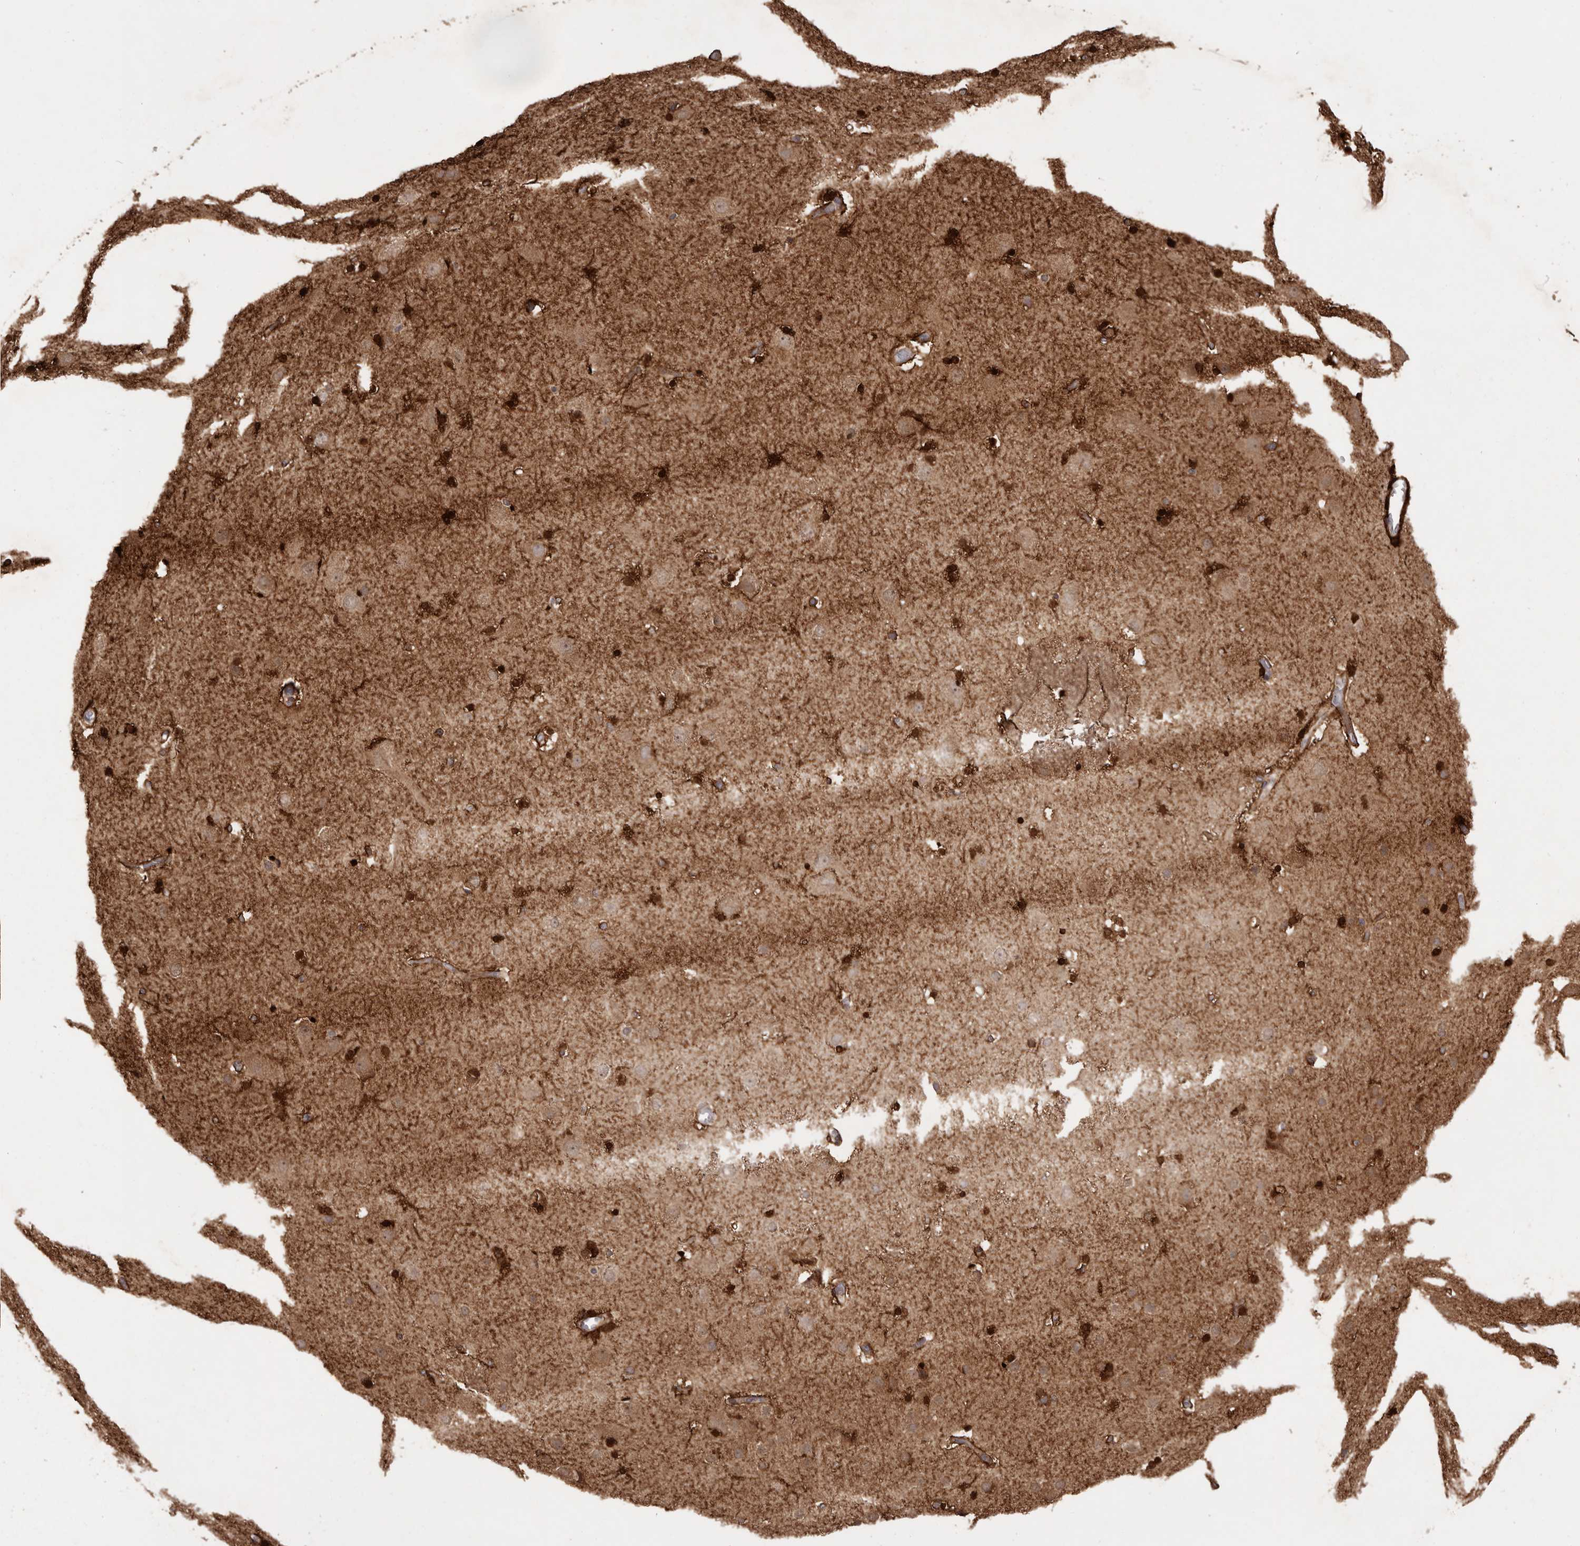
{"staining": {"intensity": "weak", "quantity": "25%-75%", "location": "cytoplasmic/membranous"}, "tissue": "cerebral cortex", "cell_type": "Endothelial cells", "image_type": "normal", "snomed": [{"axis": "morphology", "description": "Normal tissue, NOS"}, {"axis": "topography", "description": "Cerebral cortex"}], "caption": "Immunohistochemistry photomicrograph of normal cerebral cortex: cerebral cortex stained using immunohistochemistry (IHC) displays low levels of weak protein expression localized specifically in the cytoplasmic/membranous of endothelial cells, appearing as a cytoplasmic/membranous brown color.", "gene": "GFOD1", "patient": {"sex": "male", "age": 57}}